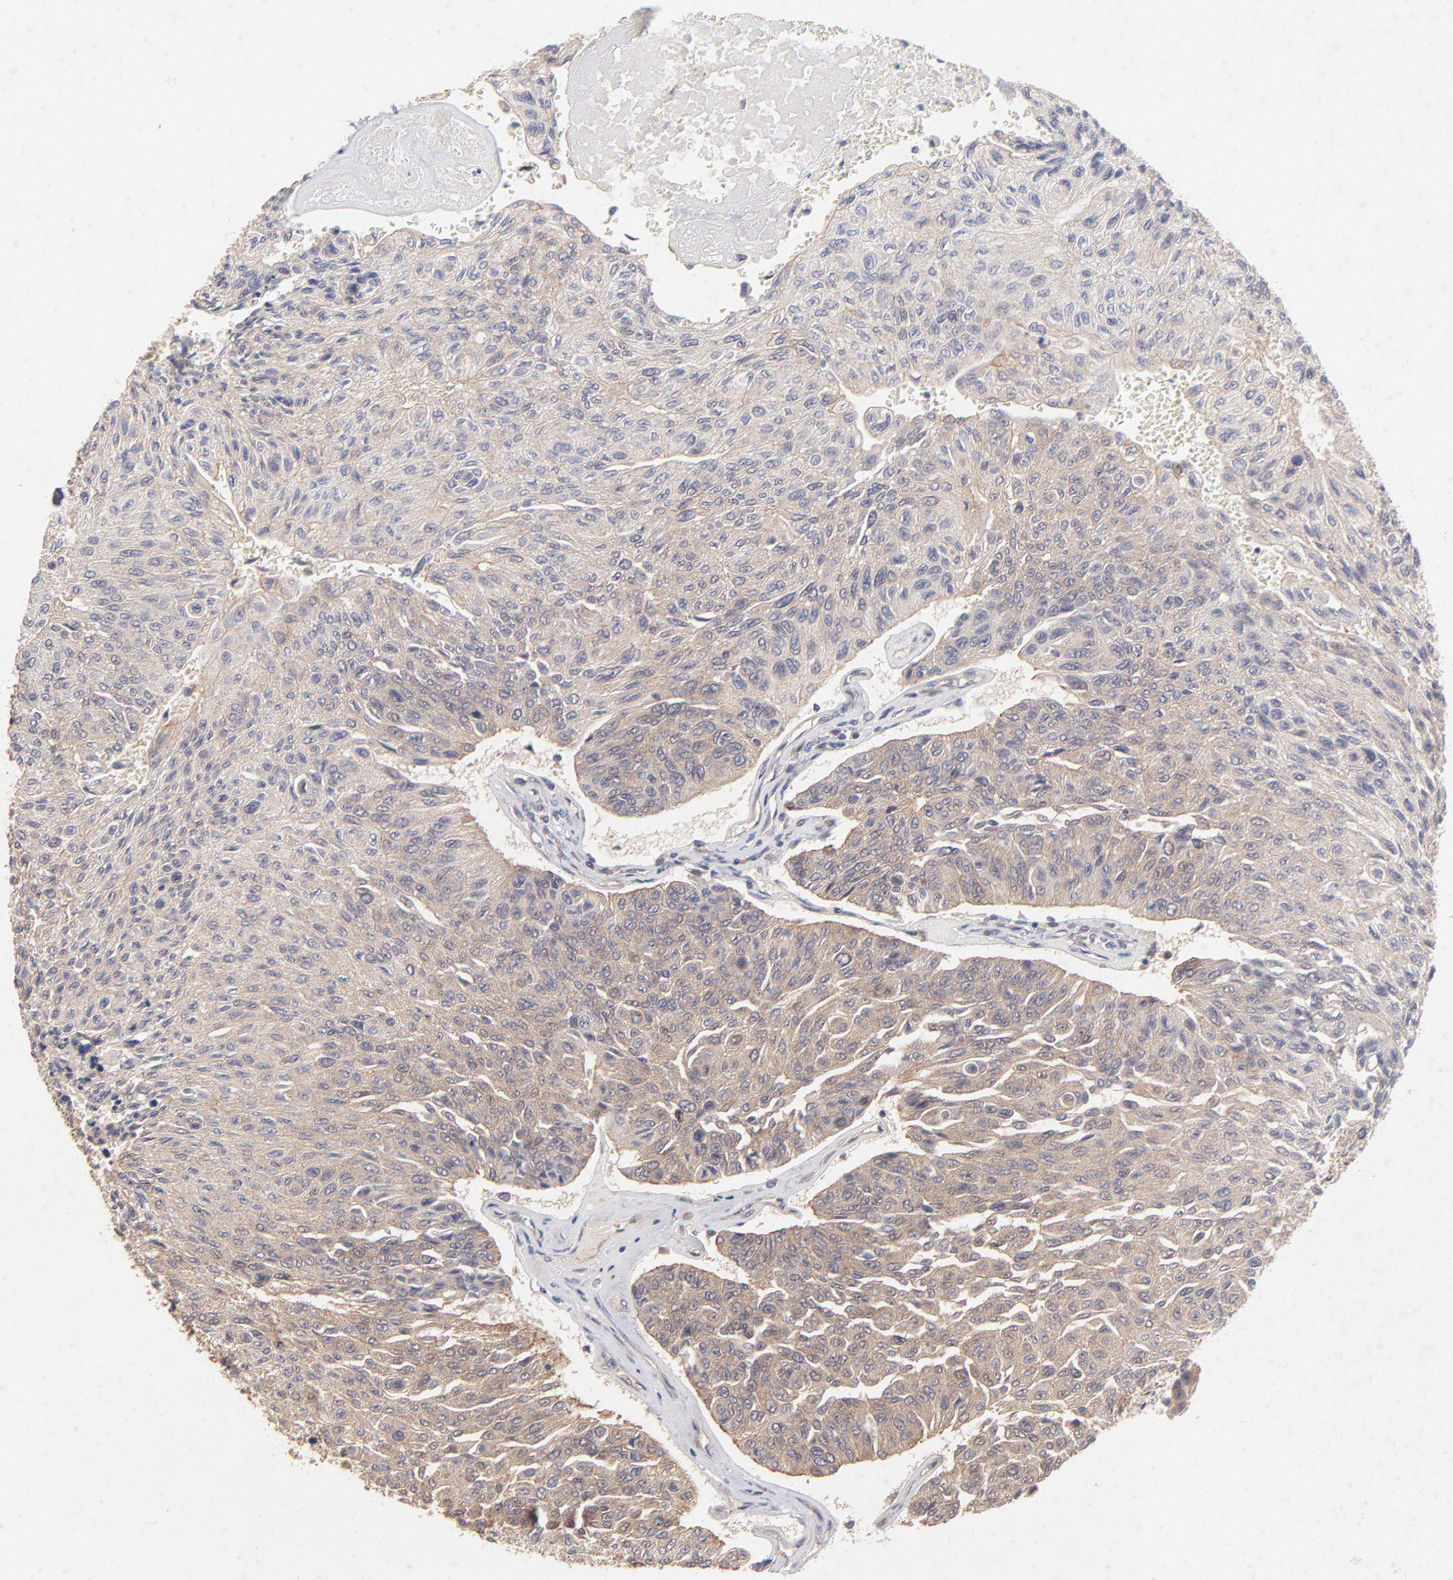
{"staining": {"intensity": "moderate", "quantity": ">75%", "location": "cytoplasmic/membranous"}, "tissue": "urothelial cancer", "cell_type": "Tumor cells", "image_type": "cancer", "snomed": [{"axis": "morphology", "description": "Urothelial carcinoma, High grade"}, {"axis": "topography", "description": "Urinary bladder"}], "caption": "High-power microscopy captured an immunohistochemistry (IHC) photomicrograph of high-grade urothelial carcinoma, revealing moderate cytoplasmic/membranous staining in approximately >75% of tumor cells.", "gene": "STAP2", "patient": {"sex": "male", "age": 66}}